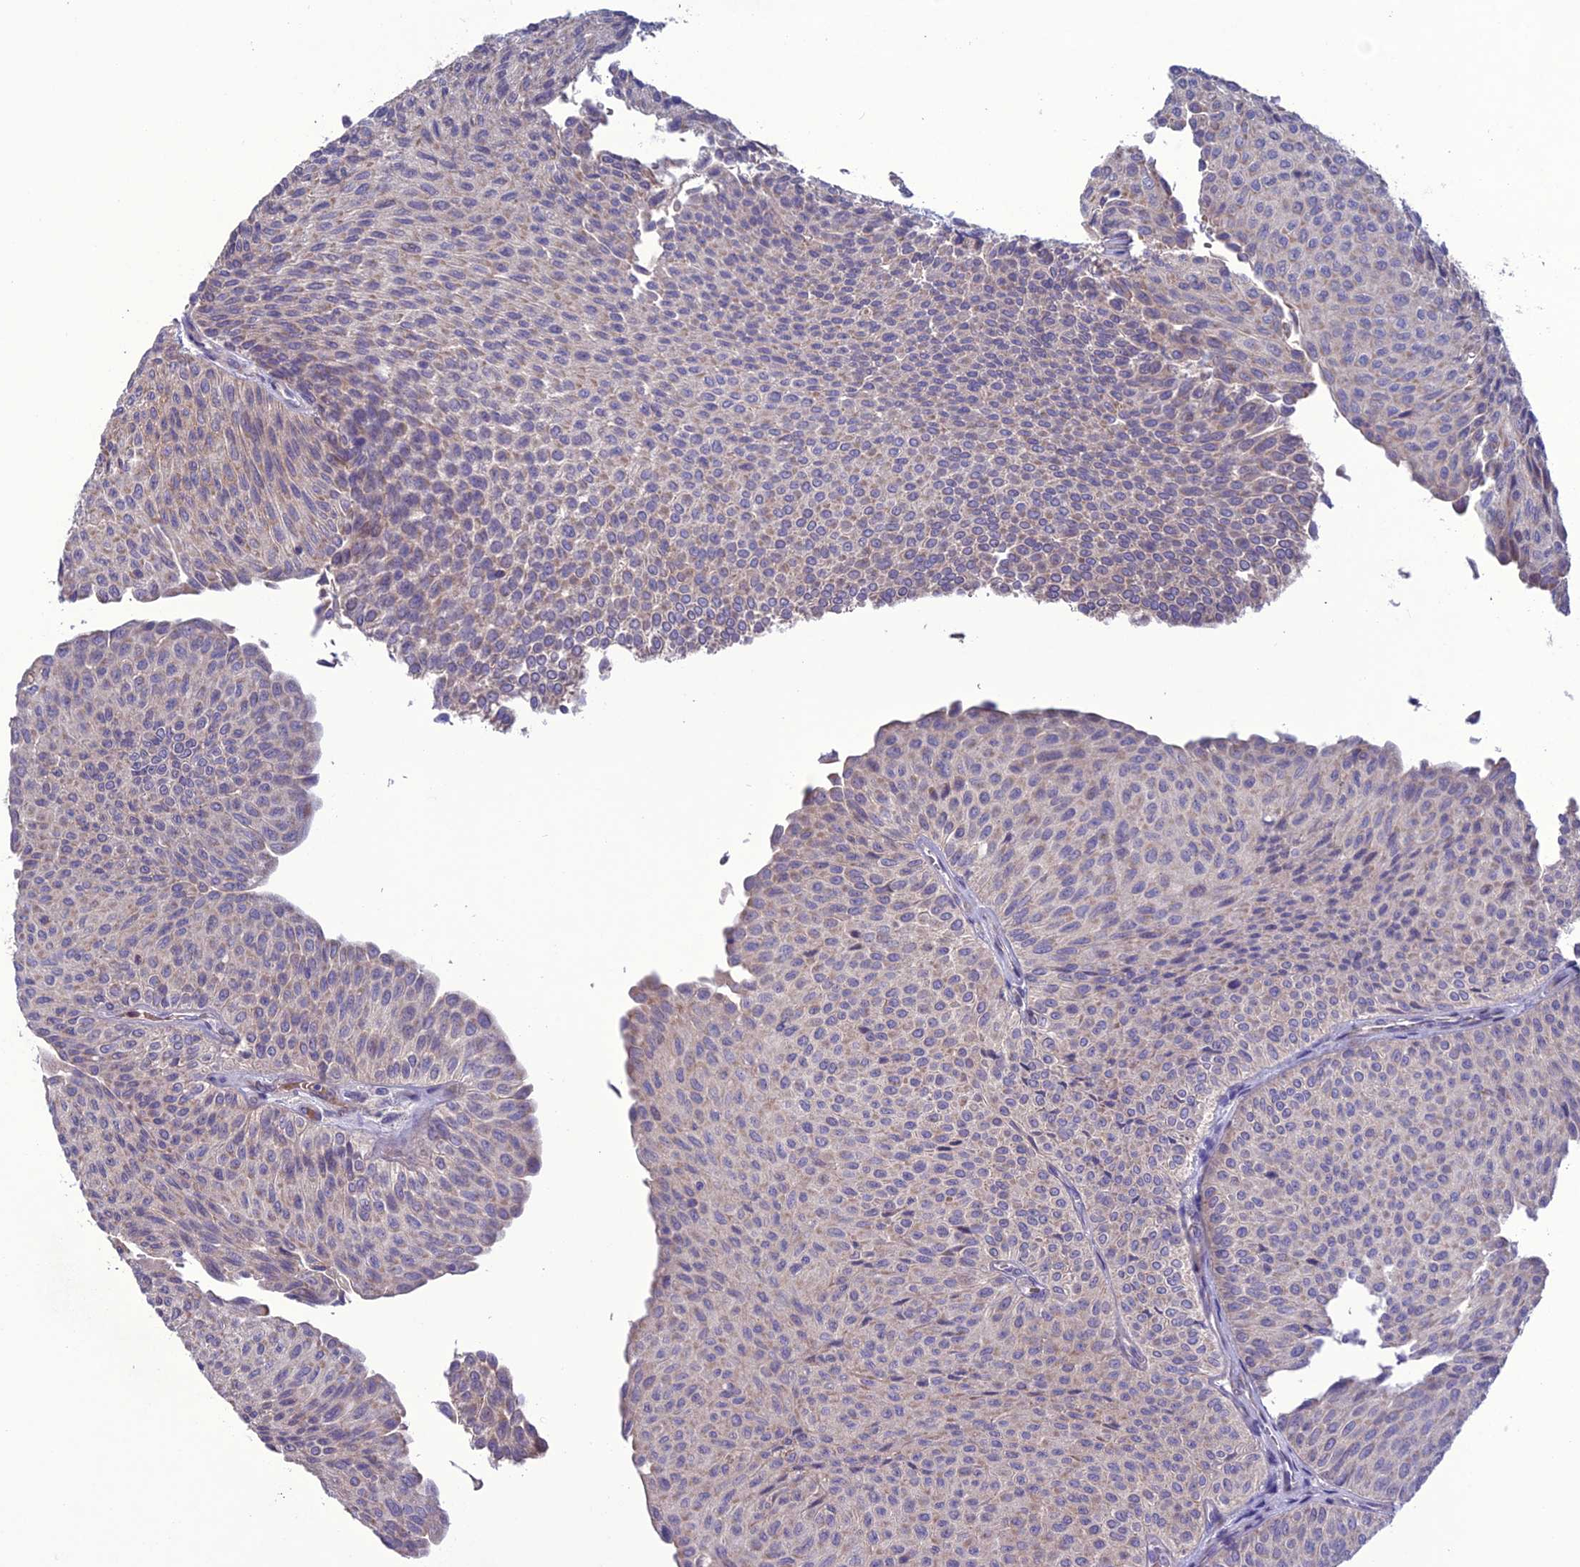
{"staining": {"intensity": "weak", "quantity": "25%-75%", "location": "cytoplasmic/membranous"}, "tissue": "urothelial cancer", "cell_type": "Tumor cells", "image_type": "cancer", "snomed": [{"axis": "morphology", "description": "Urothelial carcinoma, Low grade"}, {"axis": "topography", "description": "Urinary bladder"}], "caption": "Immunohistochemical staining of urothelial cancer displays weak cytoplasmic/membranous protein staining in approximately 25%-75% of tumor cells.", "gene": "C2orf76", "patient": {"sex": "male", "age": 78}}